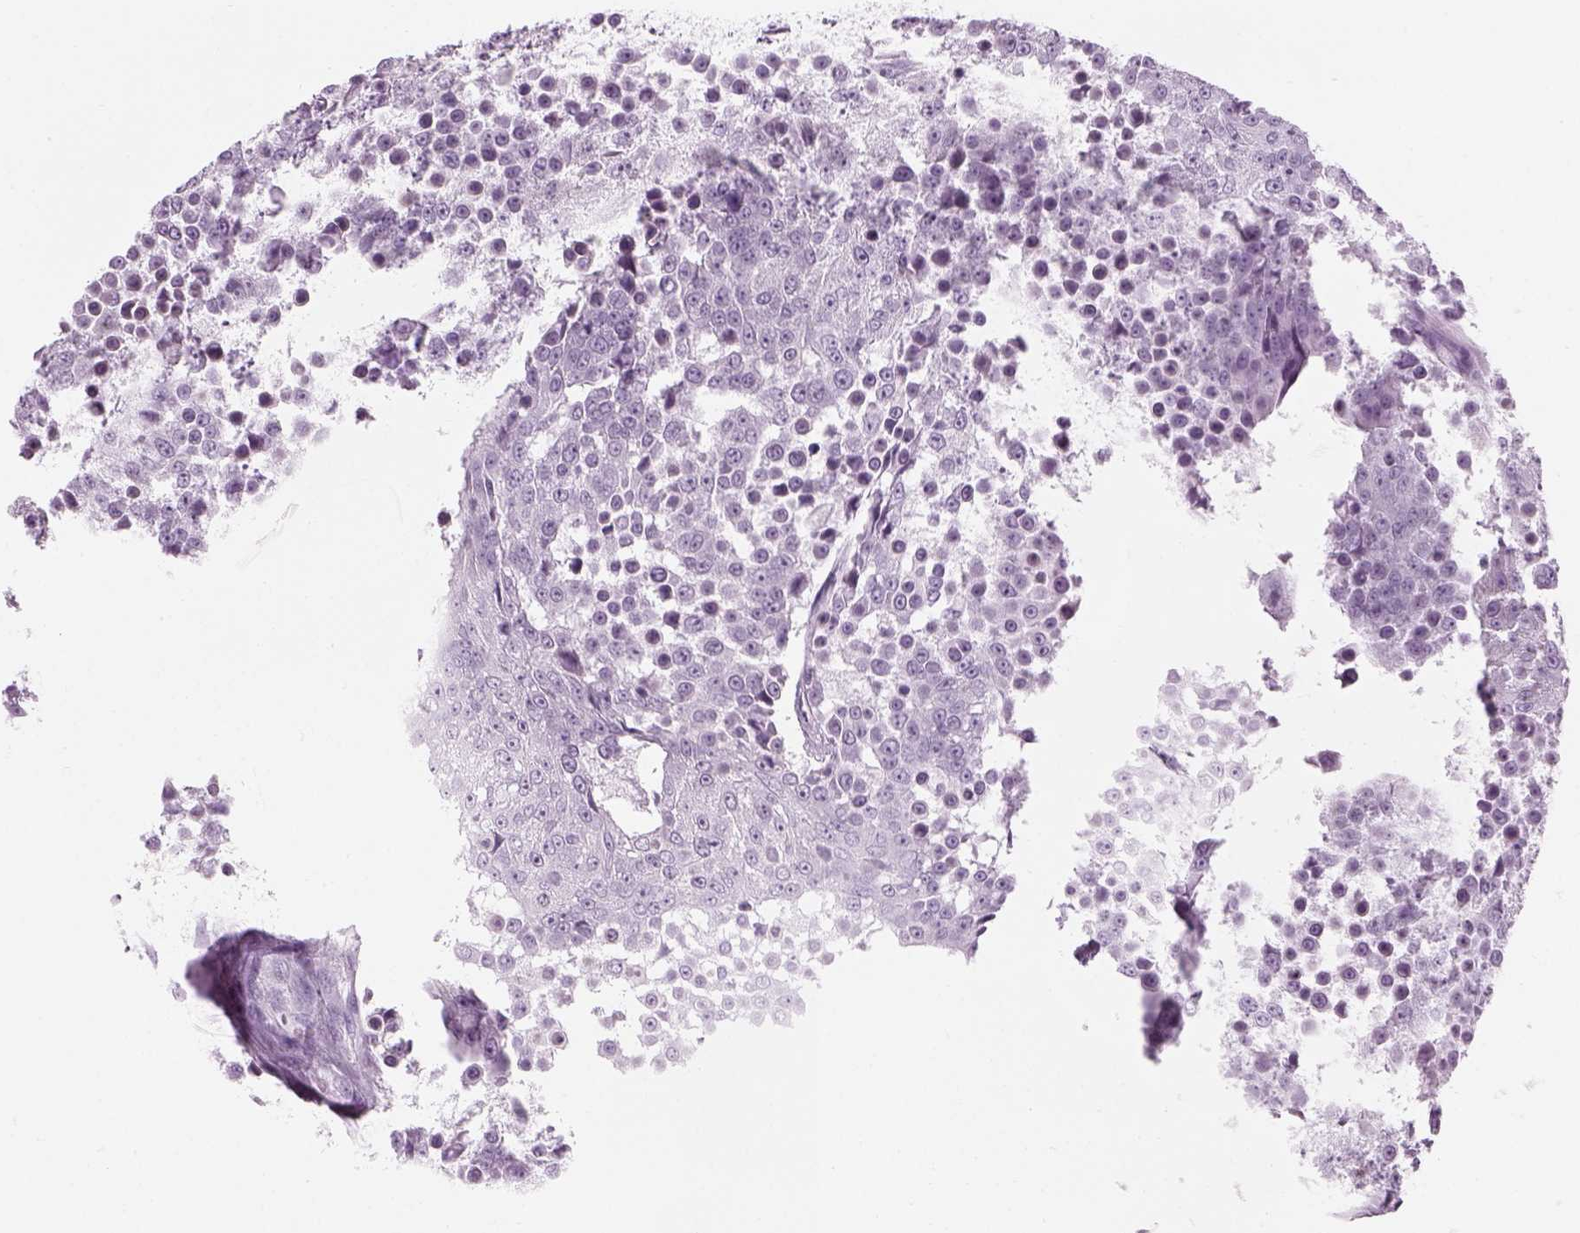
{"staining": {"intensity": "negative", "quantity": "none", "location": "none"}, "tissue": "urothelial cancer", "cell_type": "Tumor cells", "image_type": "cancer", "snomed": [{"axis": "morphology", "description": "Urothelial carcinoma, High grade"}, {"axis": "topography", "description": "Urinary bladder"}], "caption": "Photomicrograph shows no protein expression in tumor cells of urothelial cancer tissue. (DAB IHC with hematoxylin counter stain).", "gene": "SAG", "patient": {"sex": "female", "age": 63}}